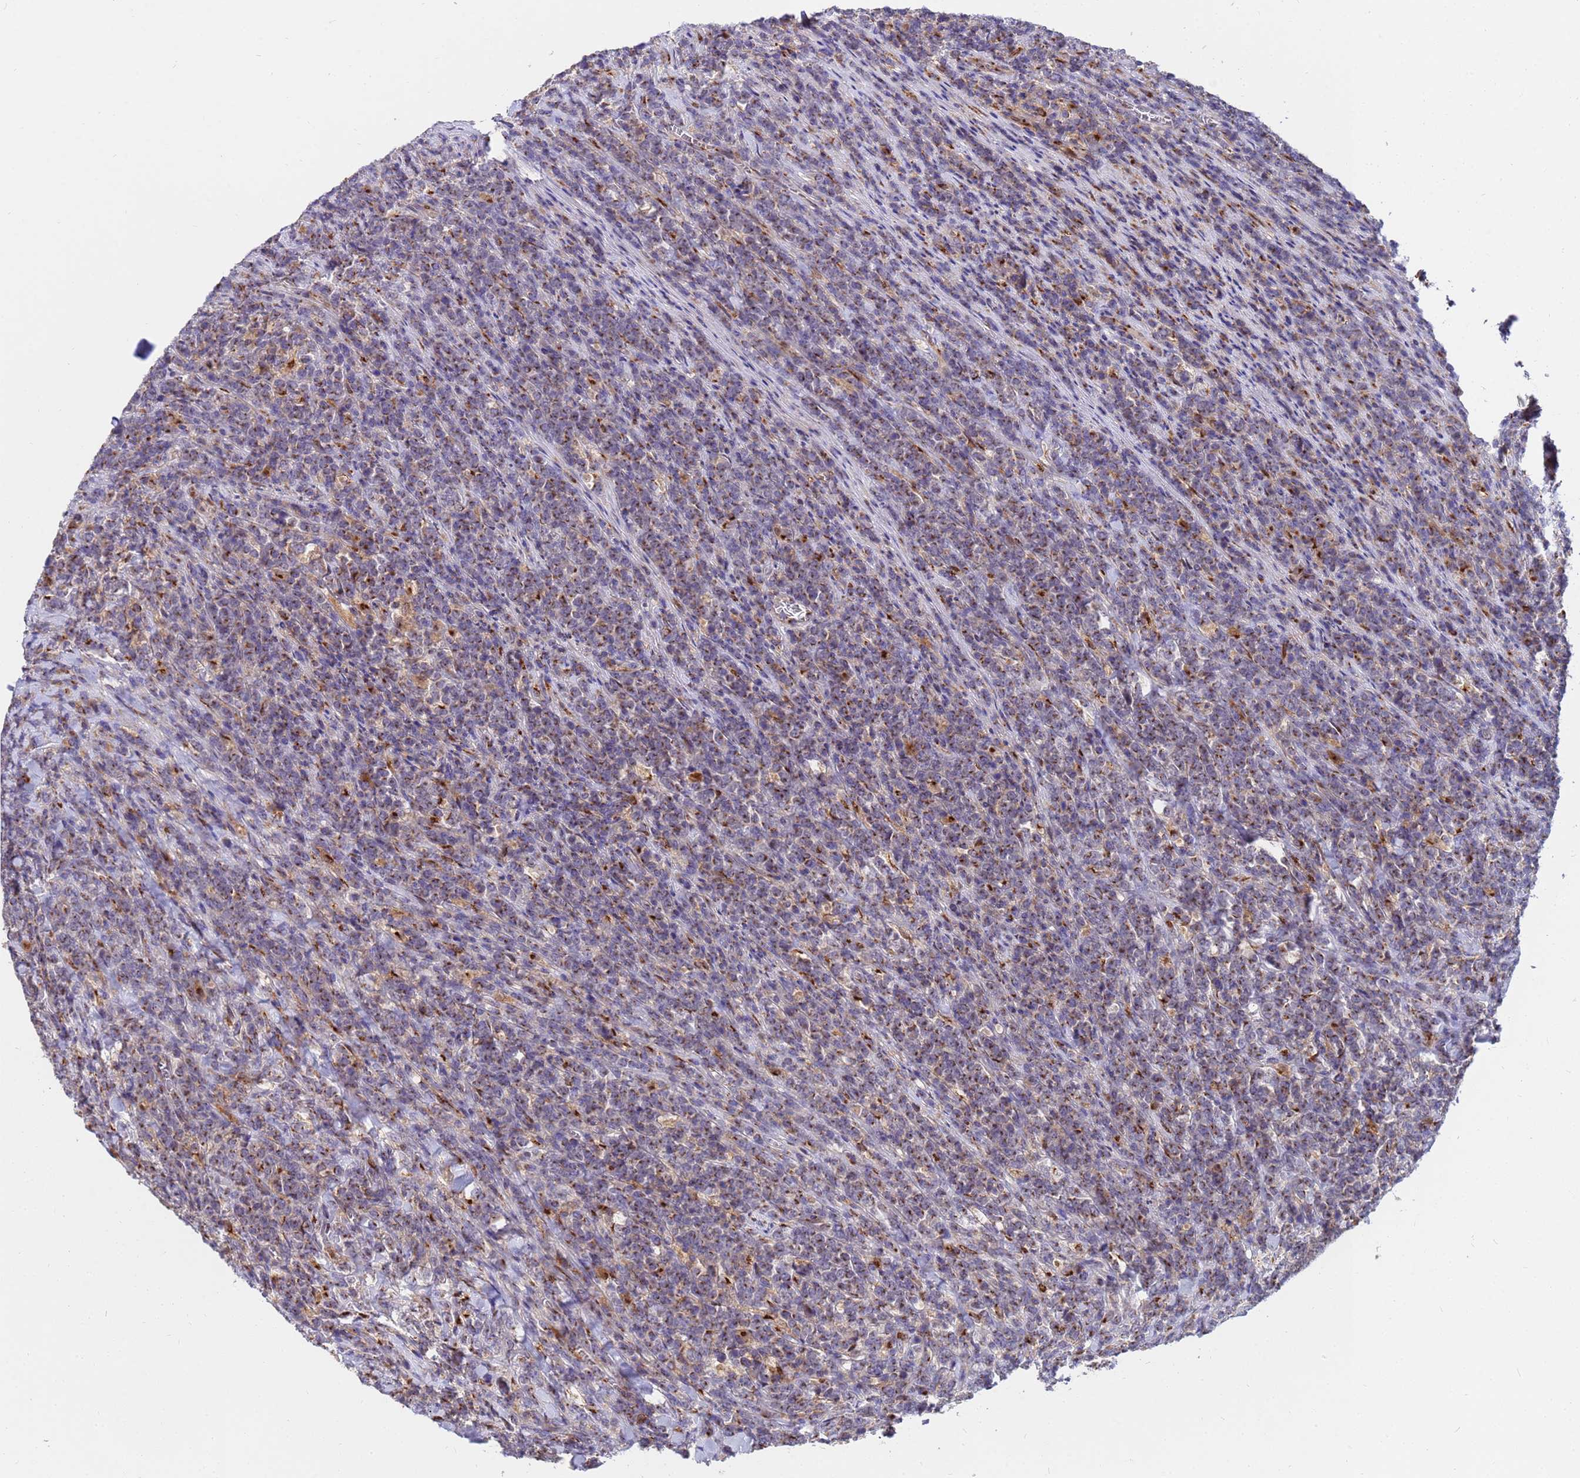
{"staining": {"intensity": "weak", "quantity": ">75%", "location": "cytoplasmic/membranous"}, "tissue": "lymphoma", "cell_type": "Tumor cells", "image_type": "cancer", "snomed": [{"axis": "morphology", "description": "Malignant lymphoma, non-Hodgkin's type, High grade"}, {"axis": "topography", "description": "Small intestine"}], "caption": "Lymphoma stained for a protein demonstrates weak cytoplasmic/membranous positivity in tumor cells.", "gene": "HPS3", "patient": {"sex": "male", "age": 8}}